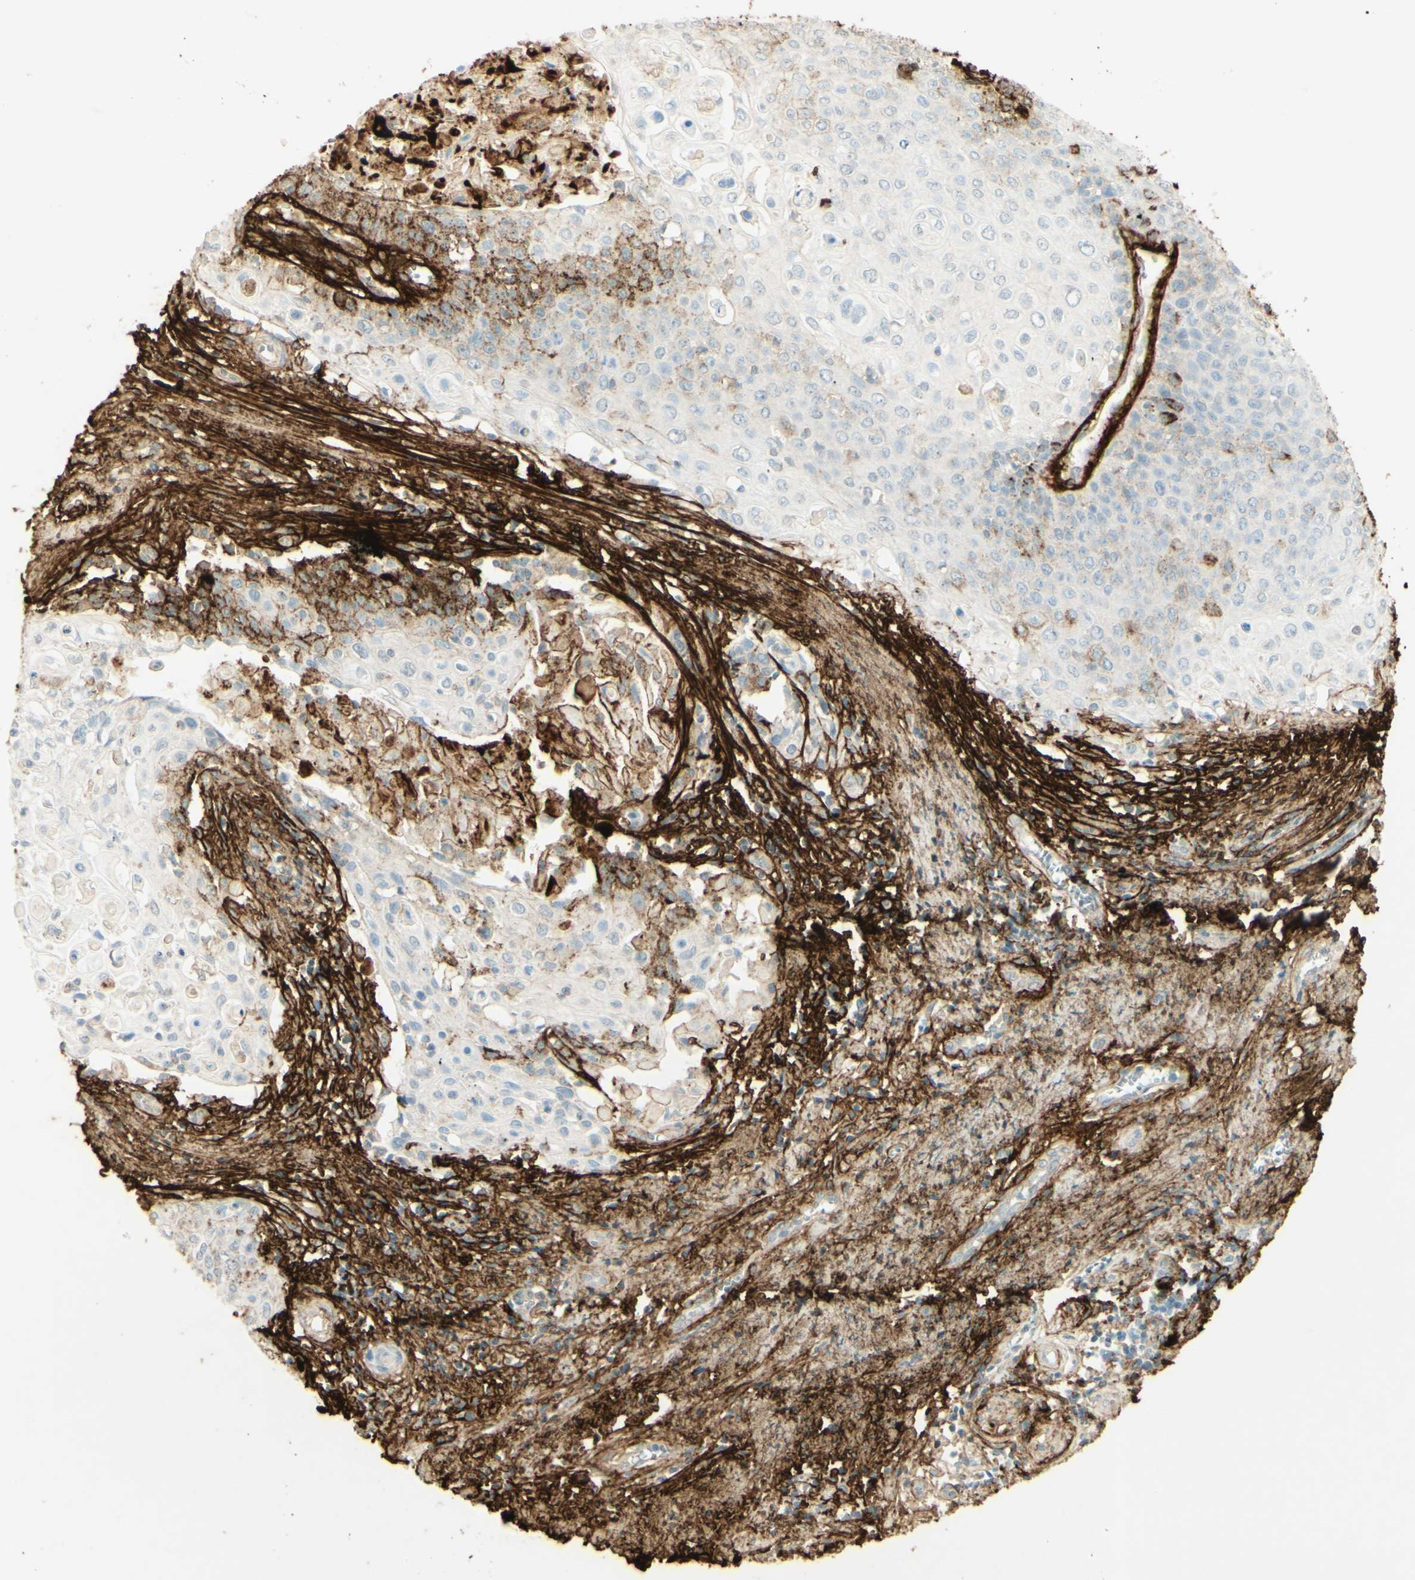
{"staining": {"intensity": "strong", "quantity": "25%-75%", "location": "cytoplasmic/membranous"}, "tissue": "cervical cancer", "cell_type": "Tumor cells", "image_type": "cancer", "snomed": [{"axis": "morphology", "description": "Squamous cell carcinoma, NOS"}, {"axis": "topography", "description": "Cervix"}], "caption": "Immunohistochemistry (IHC) (DAB) staining of cervical cancer displays strong cytoplasmic/membranous protein expression in about 25%-75% of tumor cells. (brown staining indicates protein expression, while blue staining denotes nuclei).", "gene": "TNN", "patient": {"sex": "female", "age": 39}}